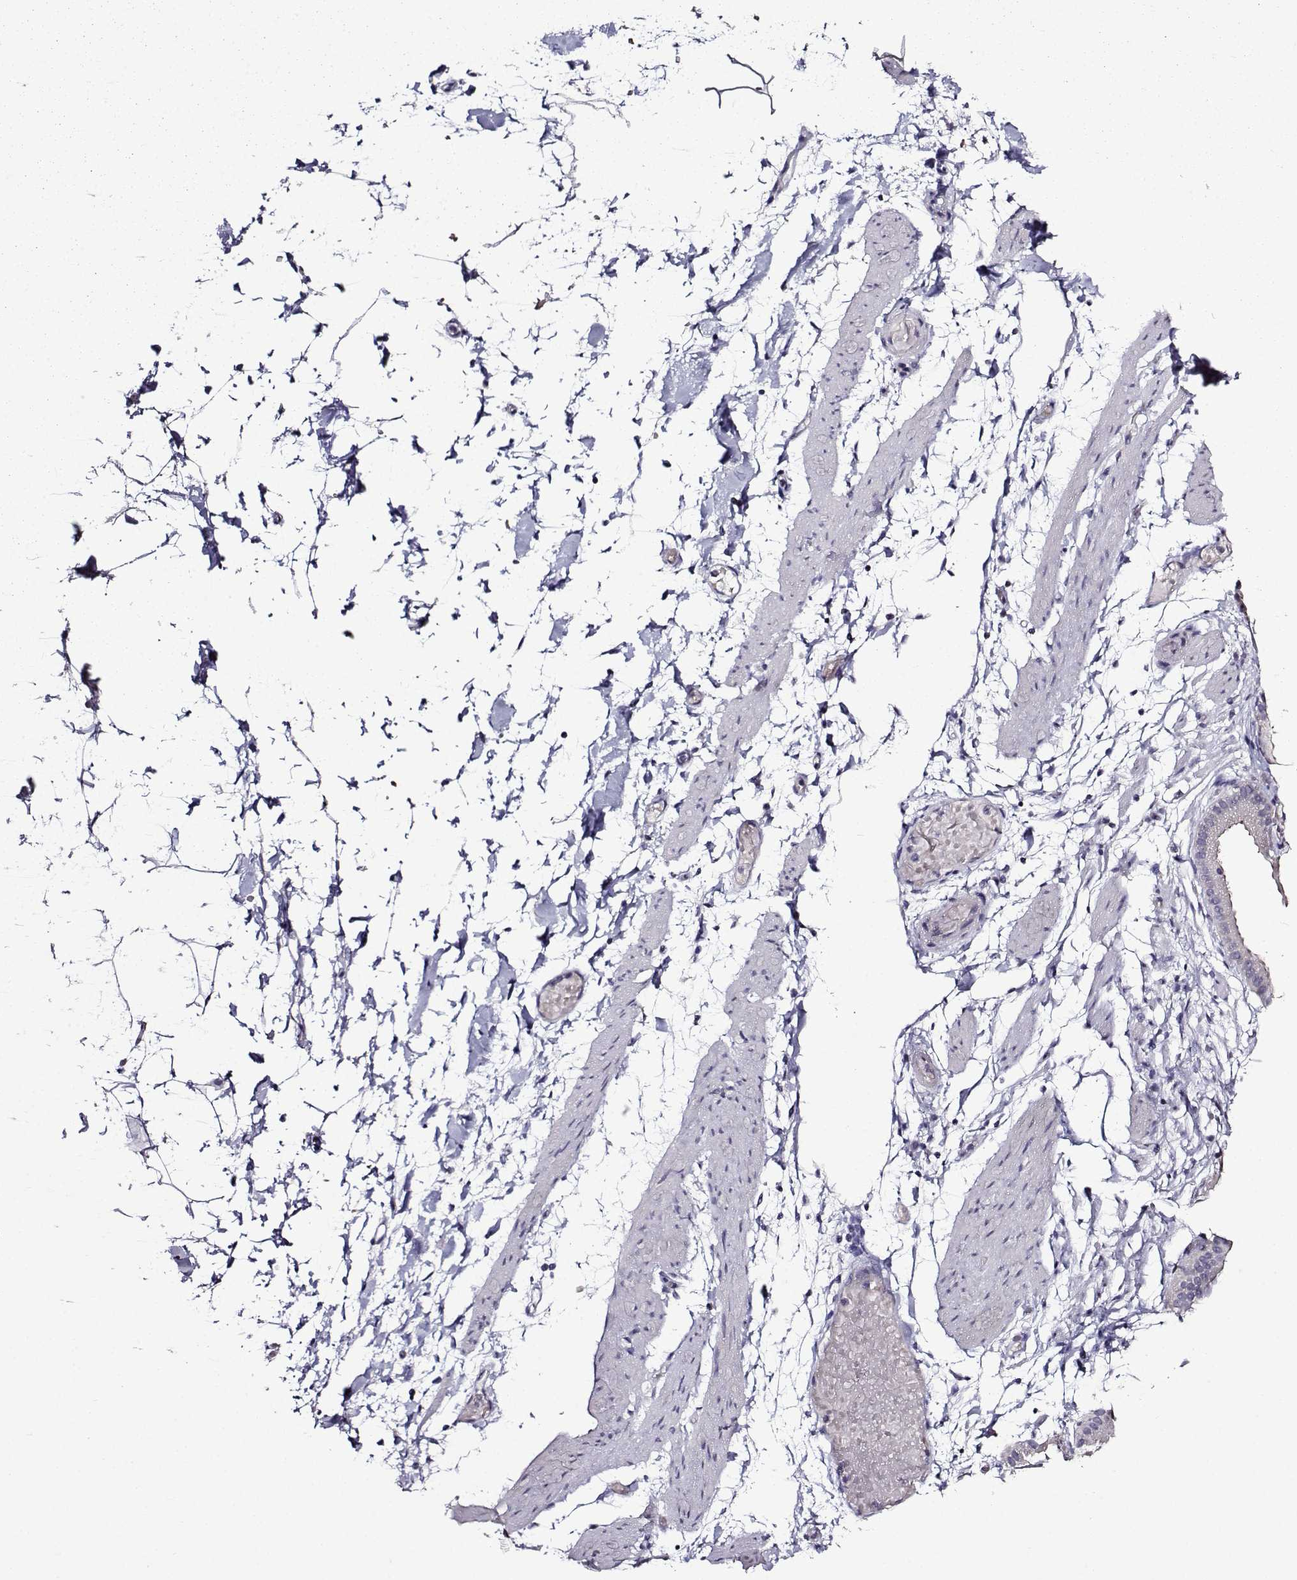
{"staining": {"intensity": "negative", "quantity": "none", "location": "none"}, "tissue": "adipose tissue", "cell_type": "Adipocytes", "image_type": "normal", "snomed": [{"axis": "morphology", "description": "Normal tissue, NOS"}, {"axis": "topography", "description": "Gallbladder"}, {"axis": "topography", "description": "Peripheral nerve tissue"}], "caption": "High power microscopy image of an immunohistochemistry photomicrograph of normal adipose tissue, revealing no significant staining in adipocytes. (Brightfield microscopy of DAB (3,3'-diaminobenzidine) immunohistochemistry (IHC) at high magnification).", "gene": "TMEM266", "patient": {"sex": "female", "age": 45}}